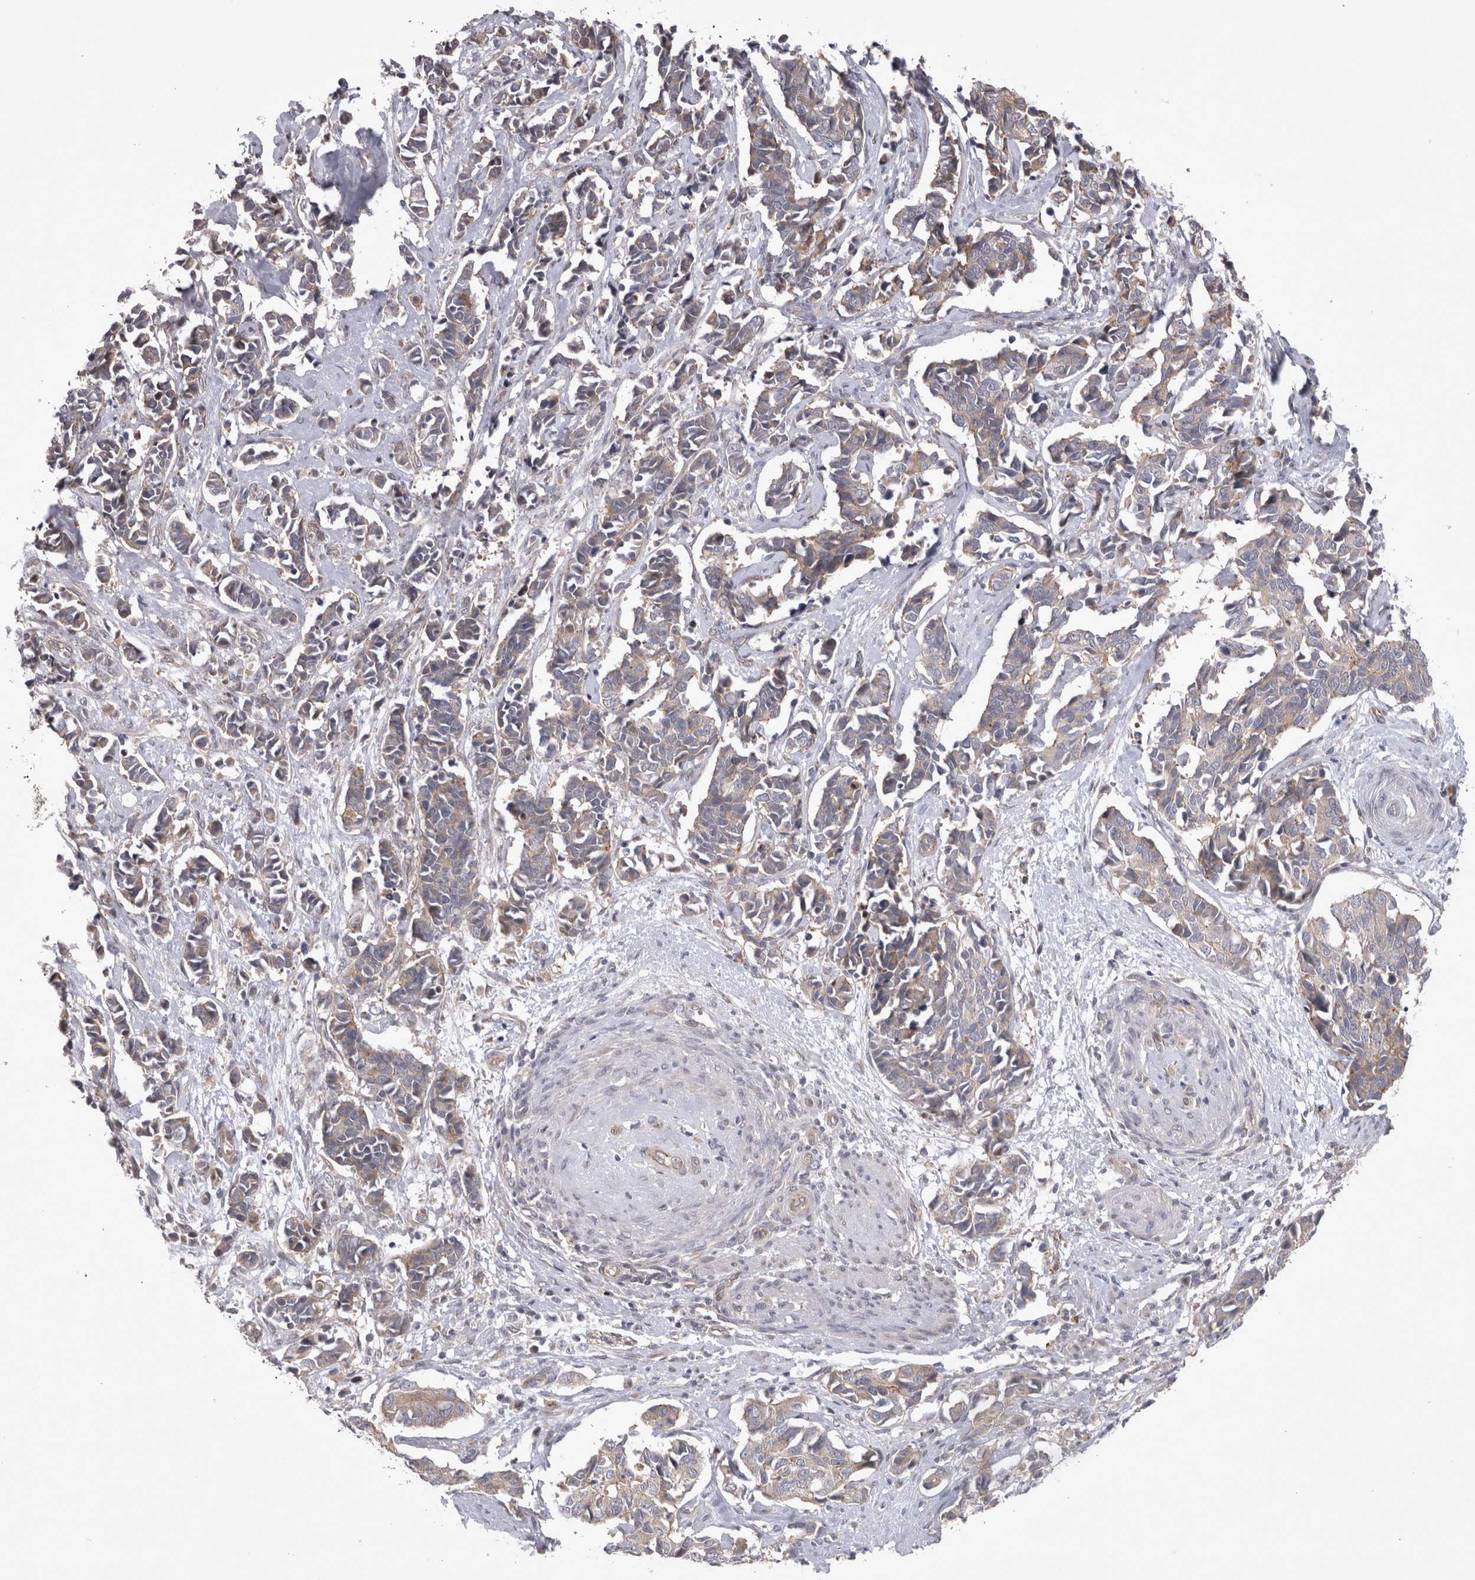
{"staining": {"intensity": "weak", "quantity": "25%-75%", "location": "cytoplasmic/membranous"}, "tissue": "cervical cancer", "cell_type": "Tumor cells", "image_type": "cancer", "snomed": [{"axis": "morphology", "description": "Normal tissue, NOS"}, {"axis": "morphology", "description": "Squamous cell carcinoma, NOS"}, {"axis": "topography", "description": "Cervix"}], "caption": "The immunohistochemical stain labels weak cytoplasmic/membranous expression in tumor cells of cervical squamous cell carcinoma tissue.", "gene": "NENF", "patient": {"sex": "female", "age": 35}}